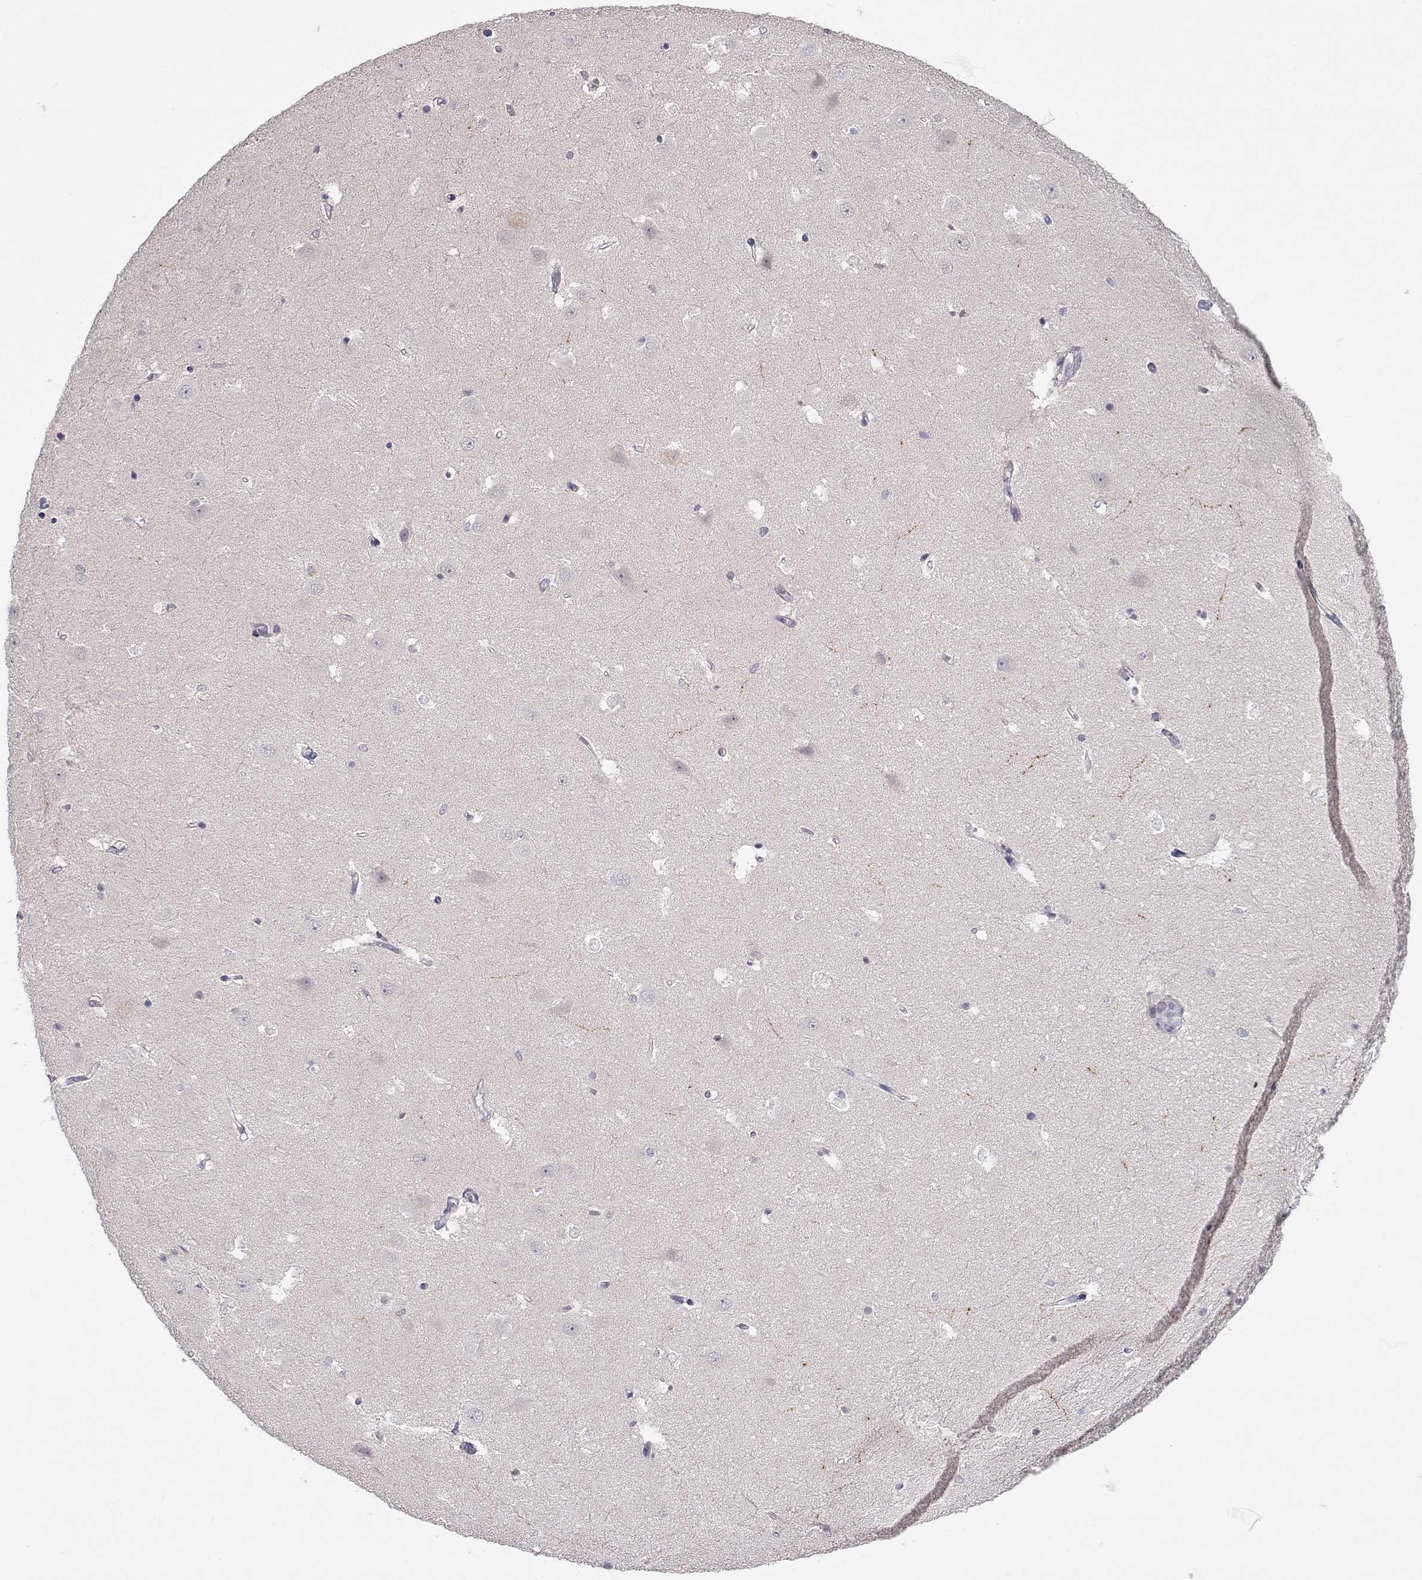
{"staining": {"intensity": "negative", "quantity": "none", "location": "none"}, "tissue": "hippocampus", "cell_type": "Glial cells", "image_type": "normal", "snomed": [{"axis": "morphology", "description": "Normal tissue, NOS"}, {"axis": "topography", "description": "Hippocampus"}], "caption": "Immunohistochemistry (IHC) histopathology image of normal hippocampus: human hippocampus stained with DAB exhibits no significant protein staining in glial cells. (Brightfield microscopy of DAB immunohistochemistry at high magnification).", "gene": "SLC6A3", "patient": {"sex": "male", "age": 44}}